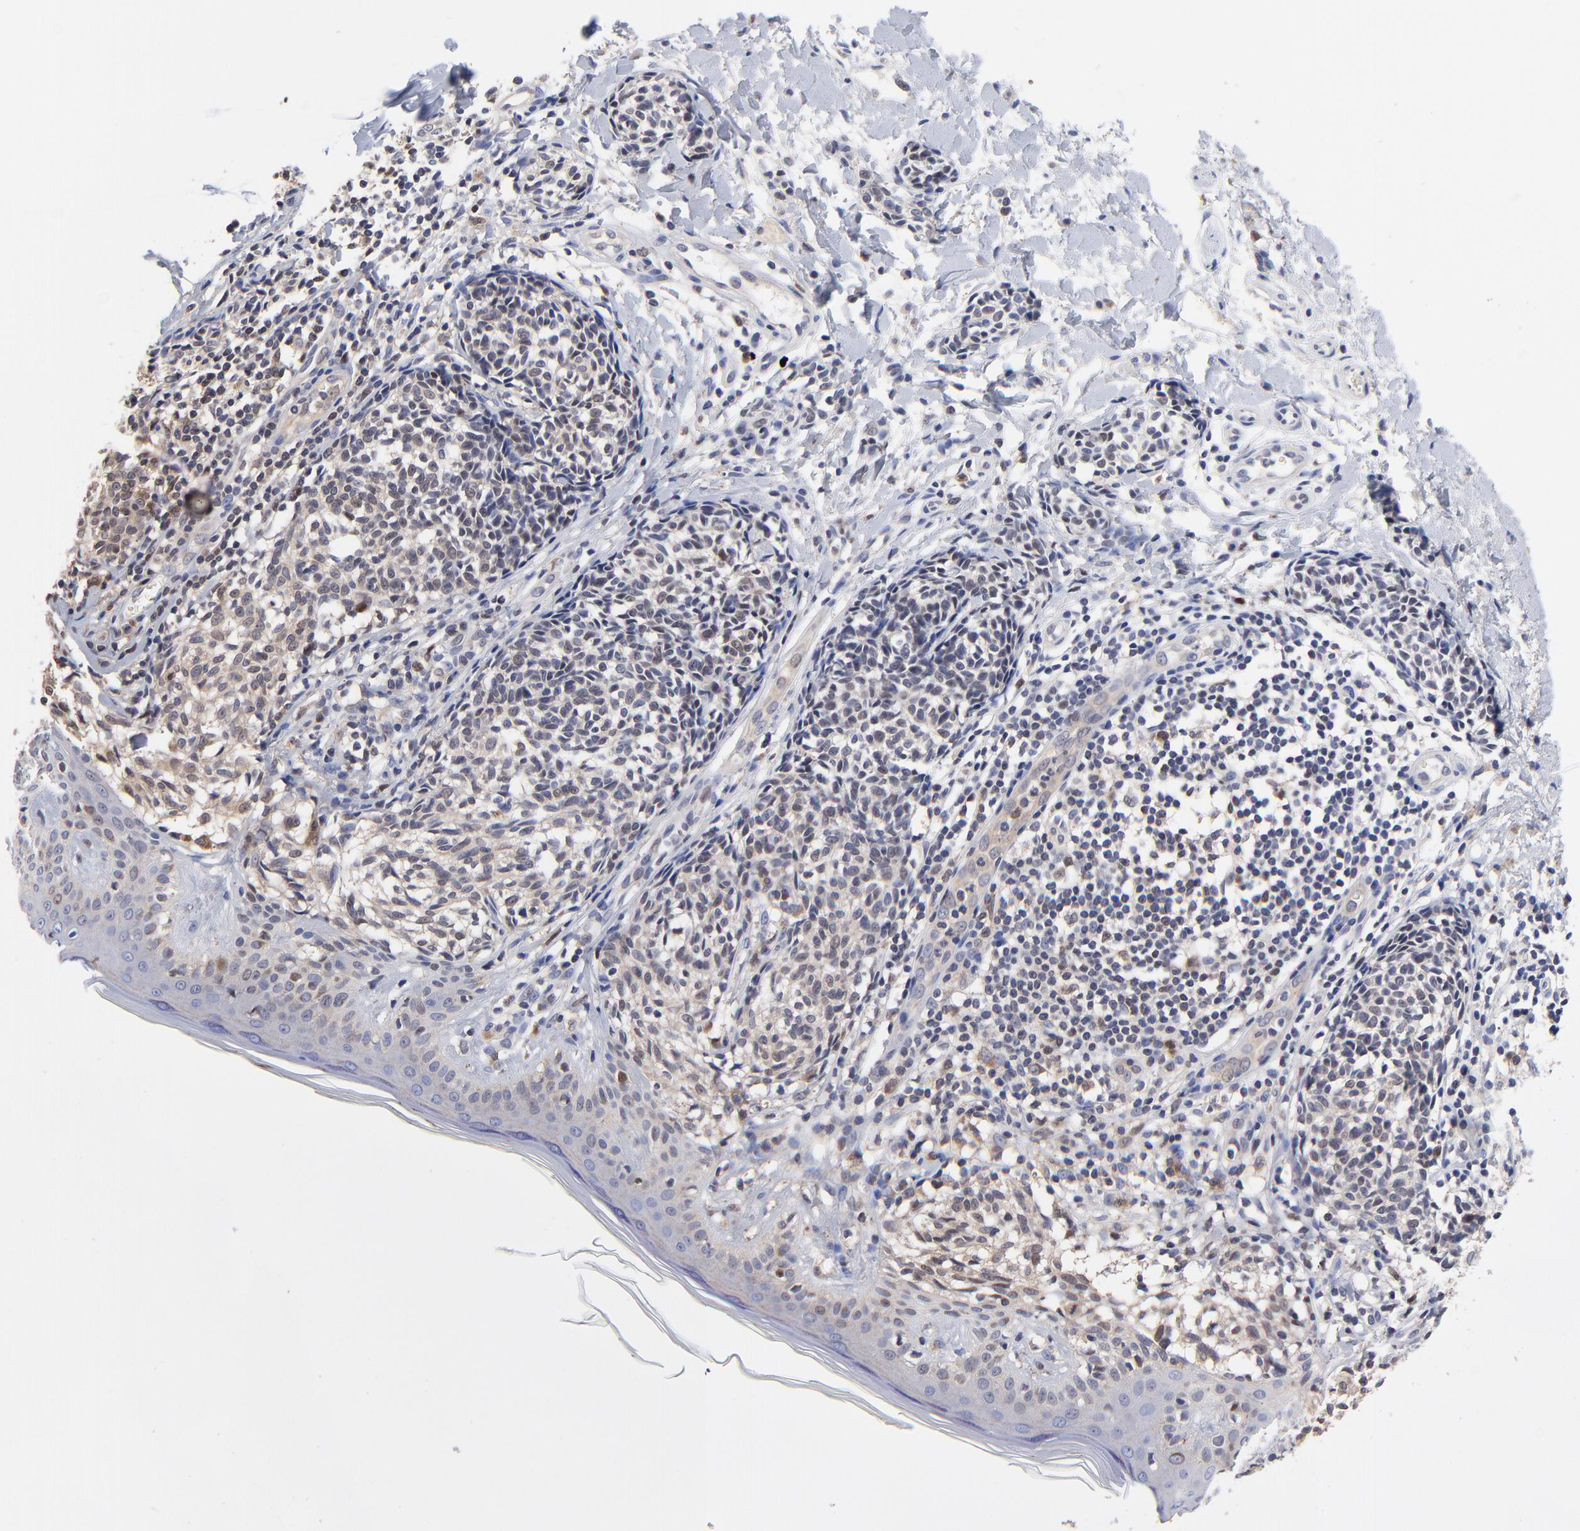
{"staining": {"intensity": "weak", "quantity": "<25%", "location": "cytoplasmic/membranous,nuclear"}, "tissue": "melanoma", "cell_type": "Tumor cells", "image_type": "cancer", "snomed": [{"axis": "morphology", "description": "Malignant melanoma, NOS"}, {"axis": "topography", "description": "Skin"}], "caption": "Human melanoma stained for a protein using immunohistochemistry demonstrates no expression in tumor cells.", "gene": "DCTPP1", "patient": {"sex": "male", "age": 67}}